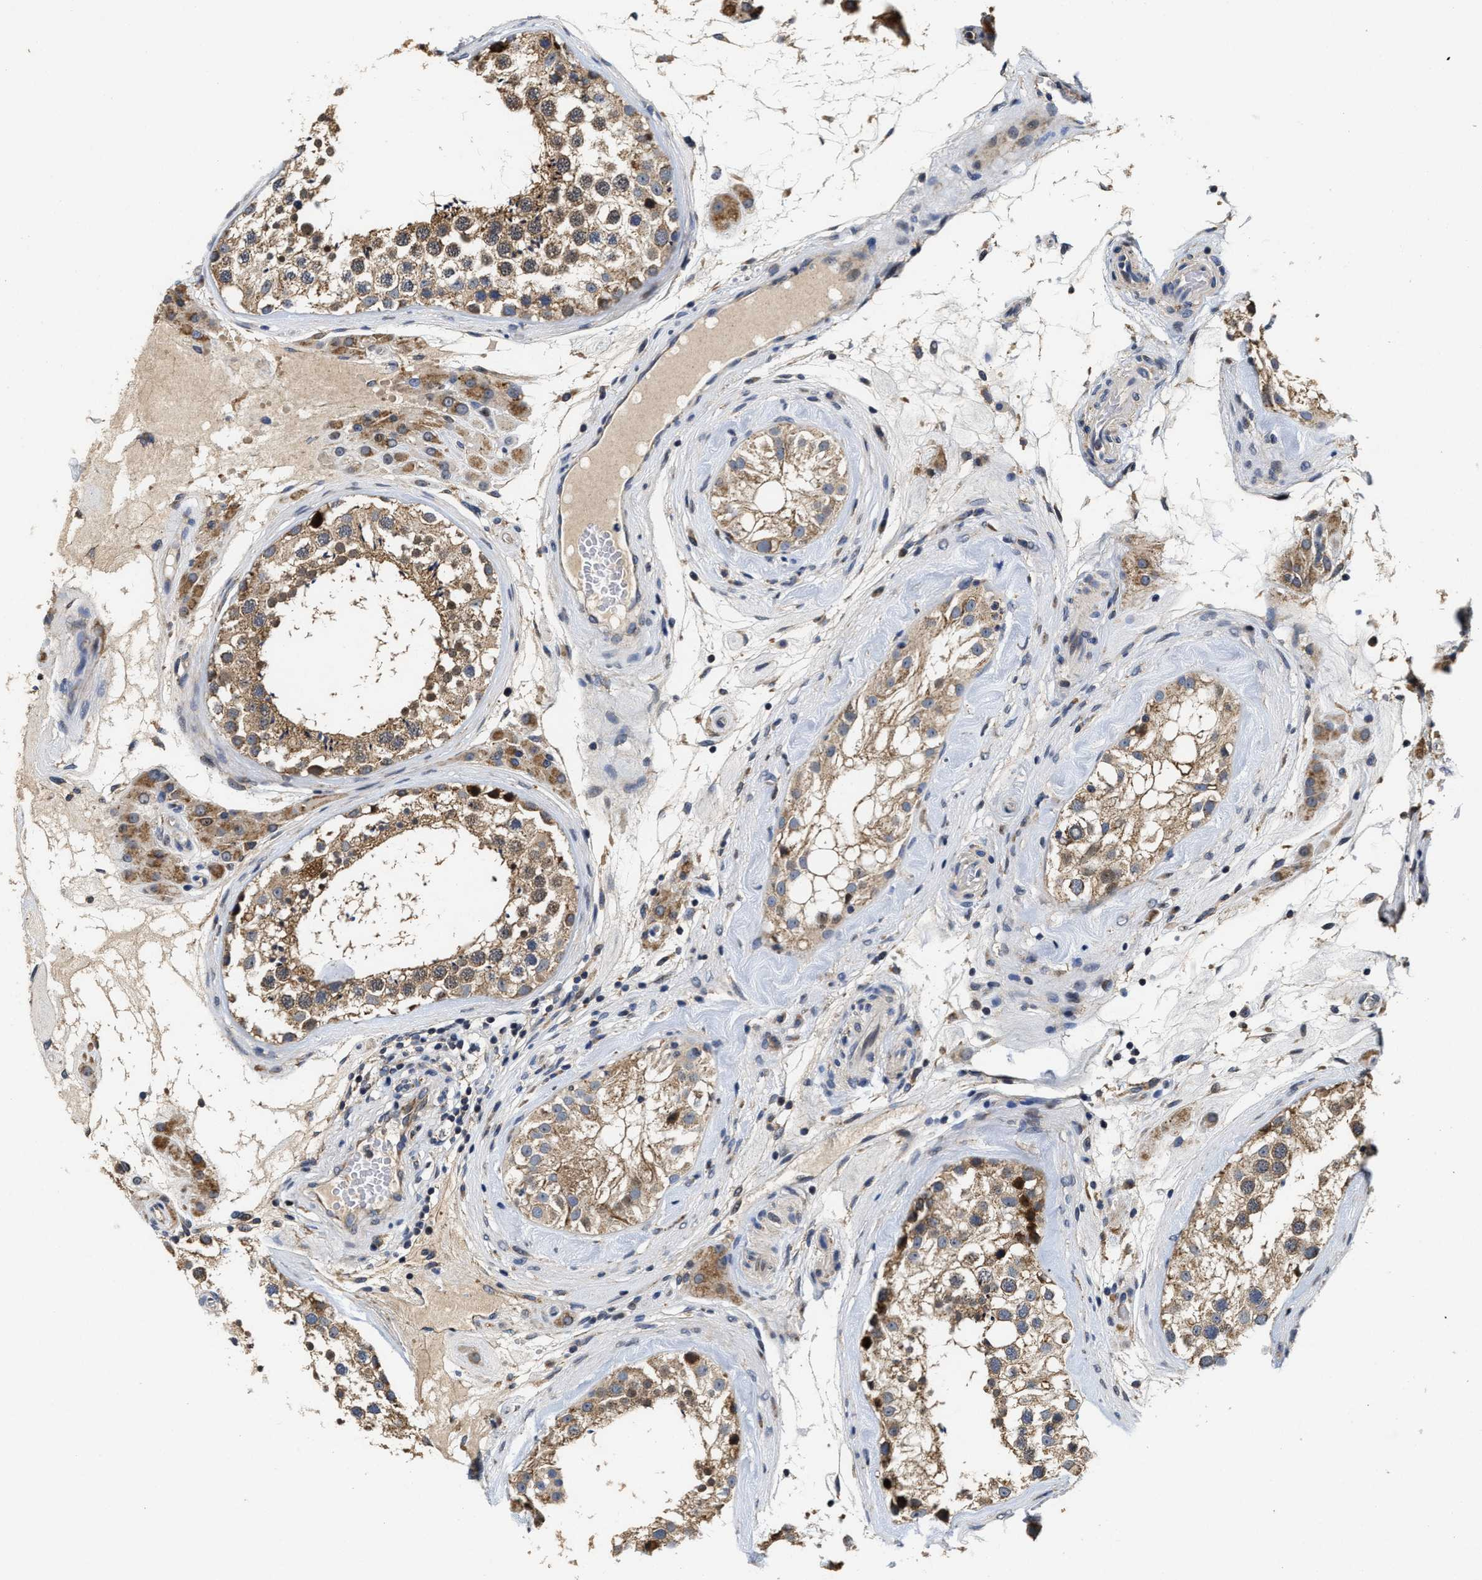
{"staining": {"intensity": "moderate", "quantity": ">75%", "location": "cytoplasmic/membranous"}, "tissue": "testis", "cell_type": "Cells in seminiferous ducts", "image_type": "normal", "snomed": [{"axis": "morphology", "description": "Normal tissue, NOS"}, {"axis": "topography", "description": "Testis"}], "caption": "A high-resolution image shows immunohistochemistry (IHC) staining of normal testis, which exhibits moderate cytoplasmic/membranous expression in approximately >75% of cells in seminiferous ducts. Nuclei are stained in blue.", "gene": "SCYL2", "patient": {"sex": "male", "age": 46}}